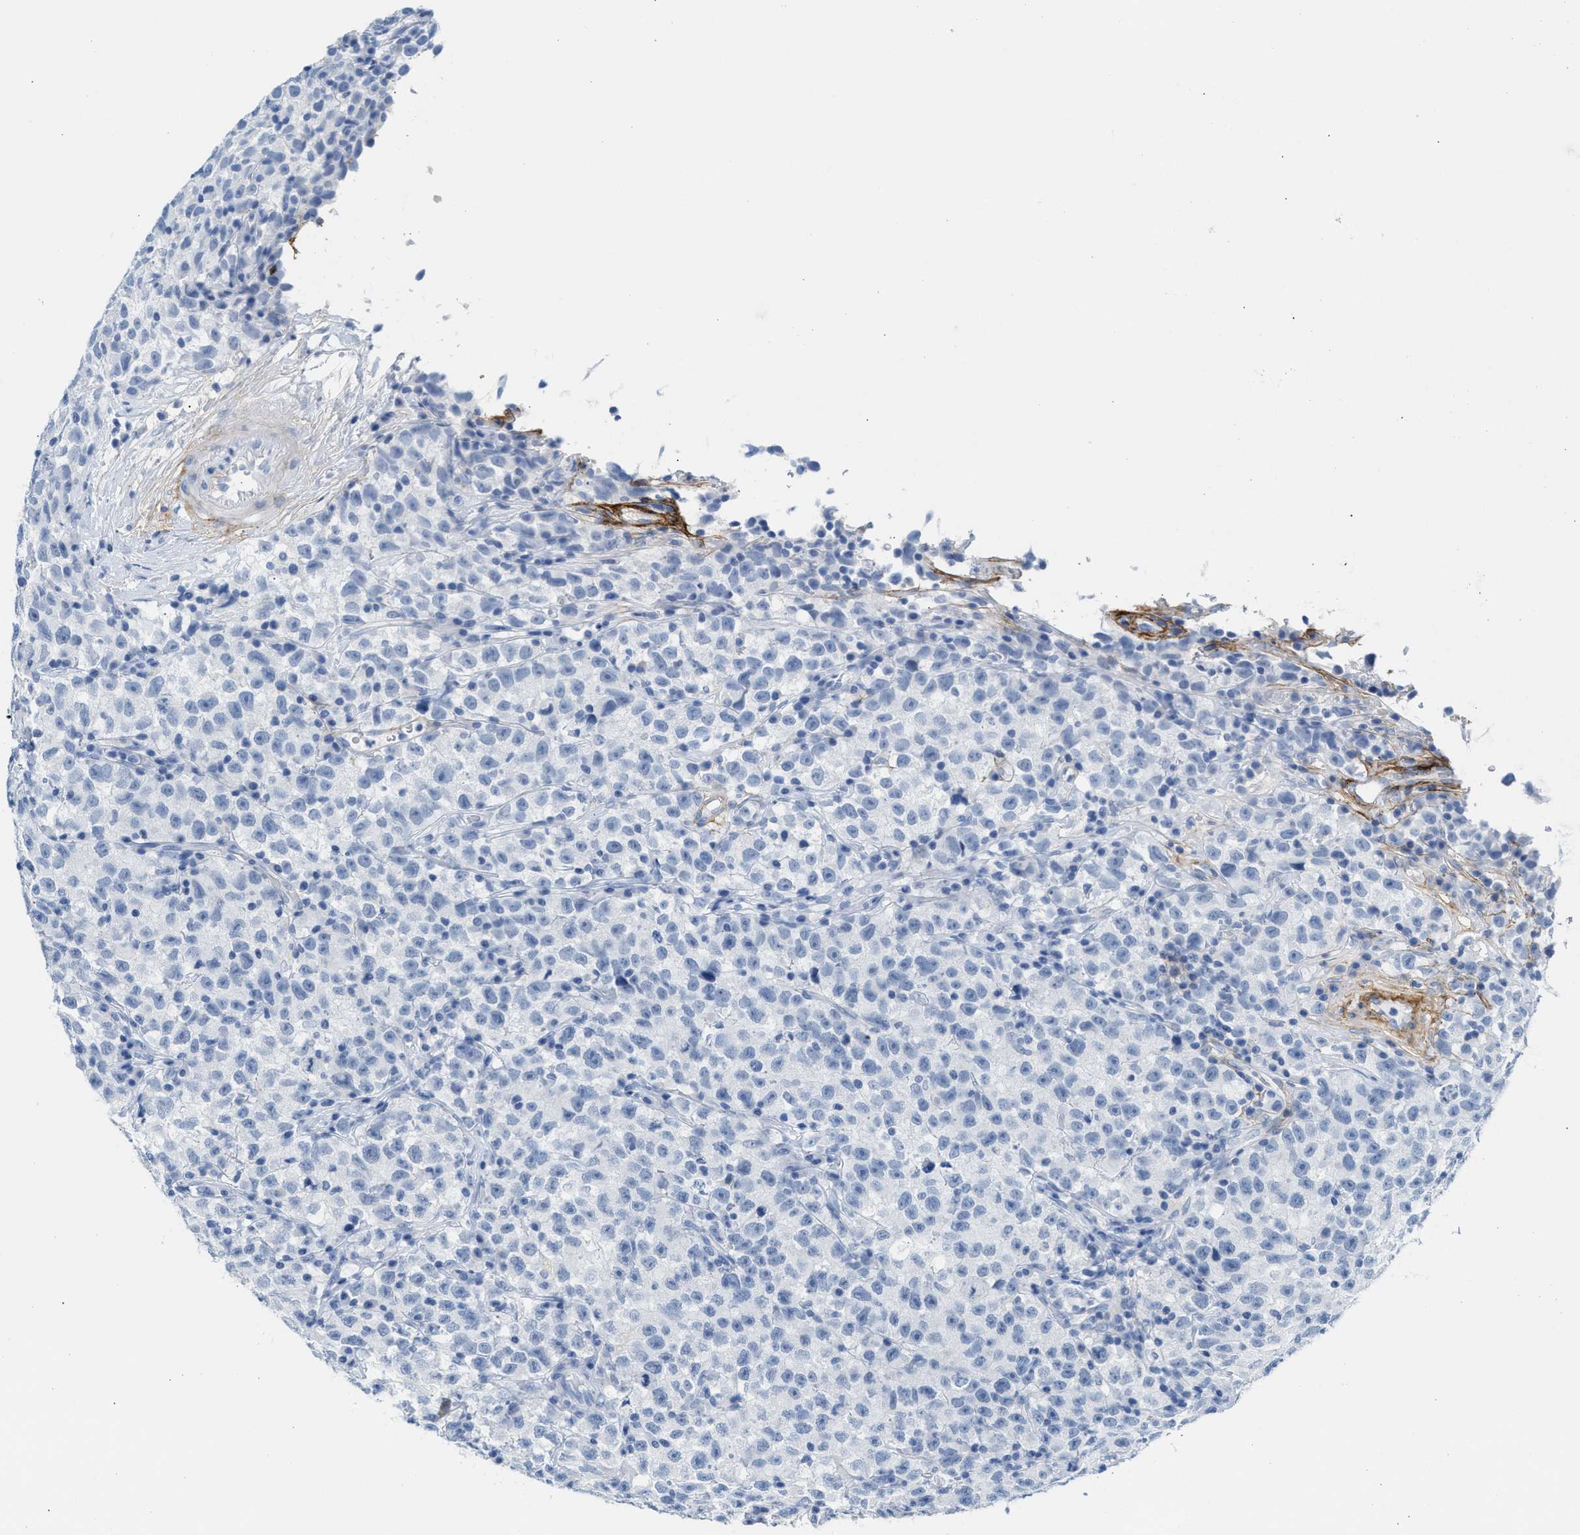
{"staining": {"intensity": "negative", "quantity": "none", "location": "none"}, "tissue": "testis cancer", "cell_type": "Tumor cells", "image_type": "cancer", "snomed": [{"axis": "morphology", "description": "Seminoma, NOS"}, {"axis": "topography", "description": "Testis"}], "caption": "Testis seminoma stained for a protein using immunohistochemistry reveals no expression tumor cells.", "gene": "TNR", "patient": {"sex": "male", "age": 22}}